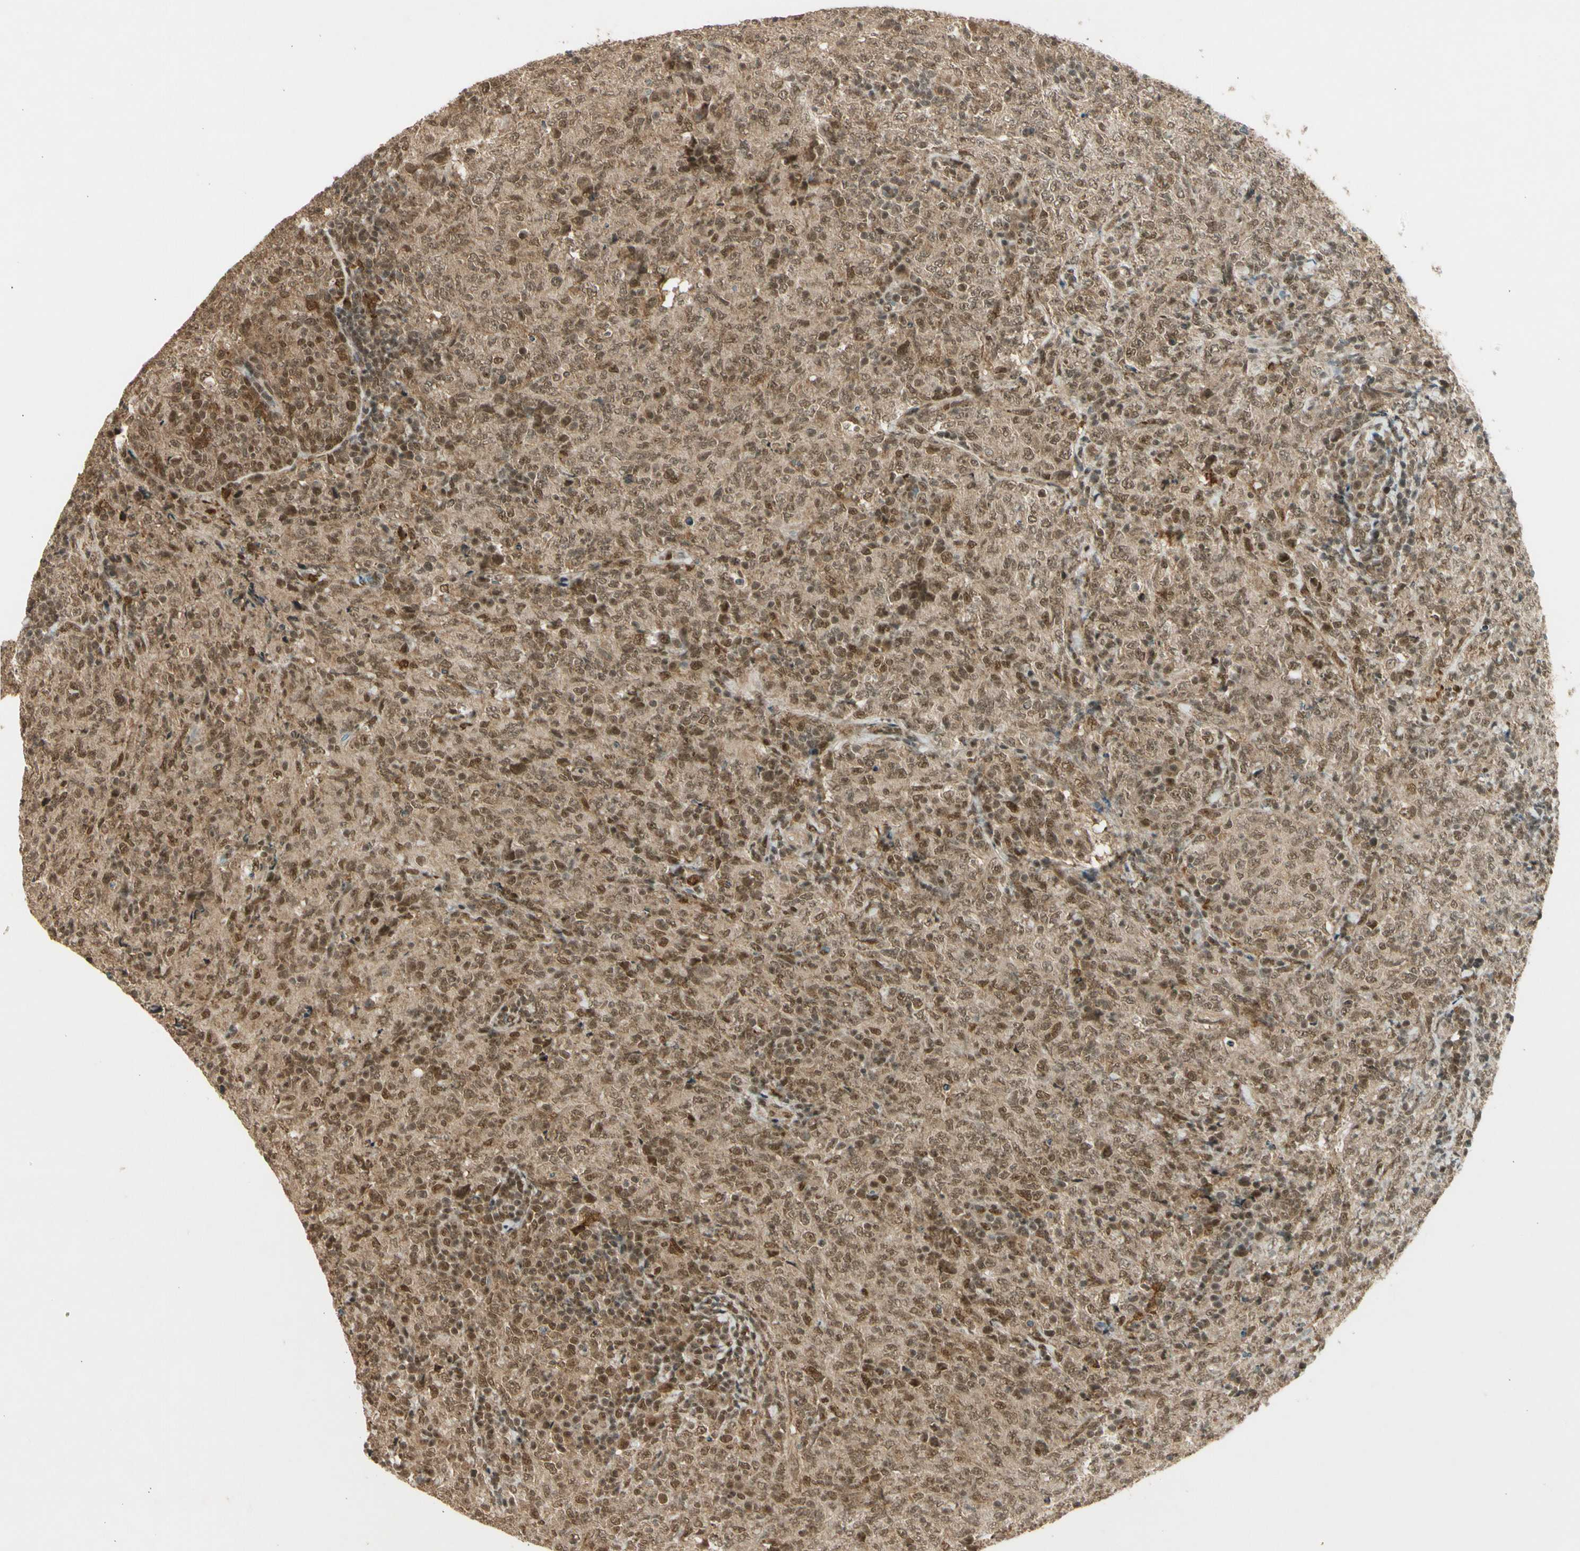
{"staining": {"intensity": "moderate", "quantity": ">75%", "location": "cytoplasmic/membranous,nuclear"}, "tissue": "lymphoma", "cell_type": "Tumor cells", "image_type": "cancer", "snomed": [{"axis": "morphology", "description": "Malignant lymphoma, non-Hodgkin's type, High grade"}, {"axis": "topography", "description": "Tonsil"}], "caption": "High-magnification brightfield microscopy of lymphoma stained with DAB (brown) and counterstained with hematoxylin (blue). tumor cells exhibit moderate cytoplasmic/membranous and nuclear staining is appreciated in approximately>75% of cells.", "gene": "ZNF135", "patient": {"sex": "female", "age": 36}}